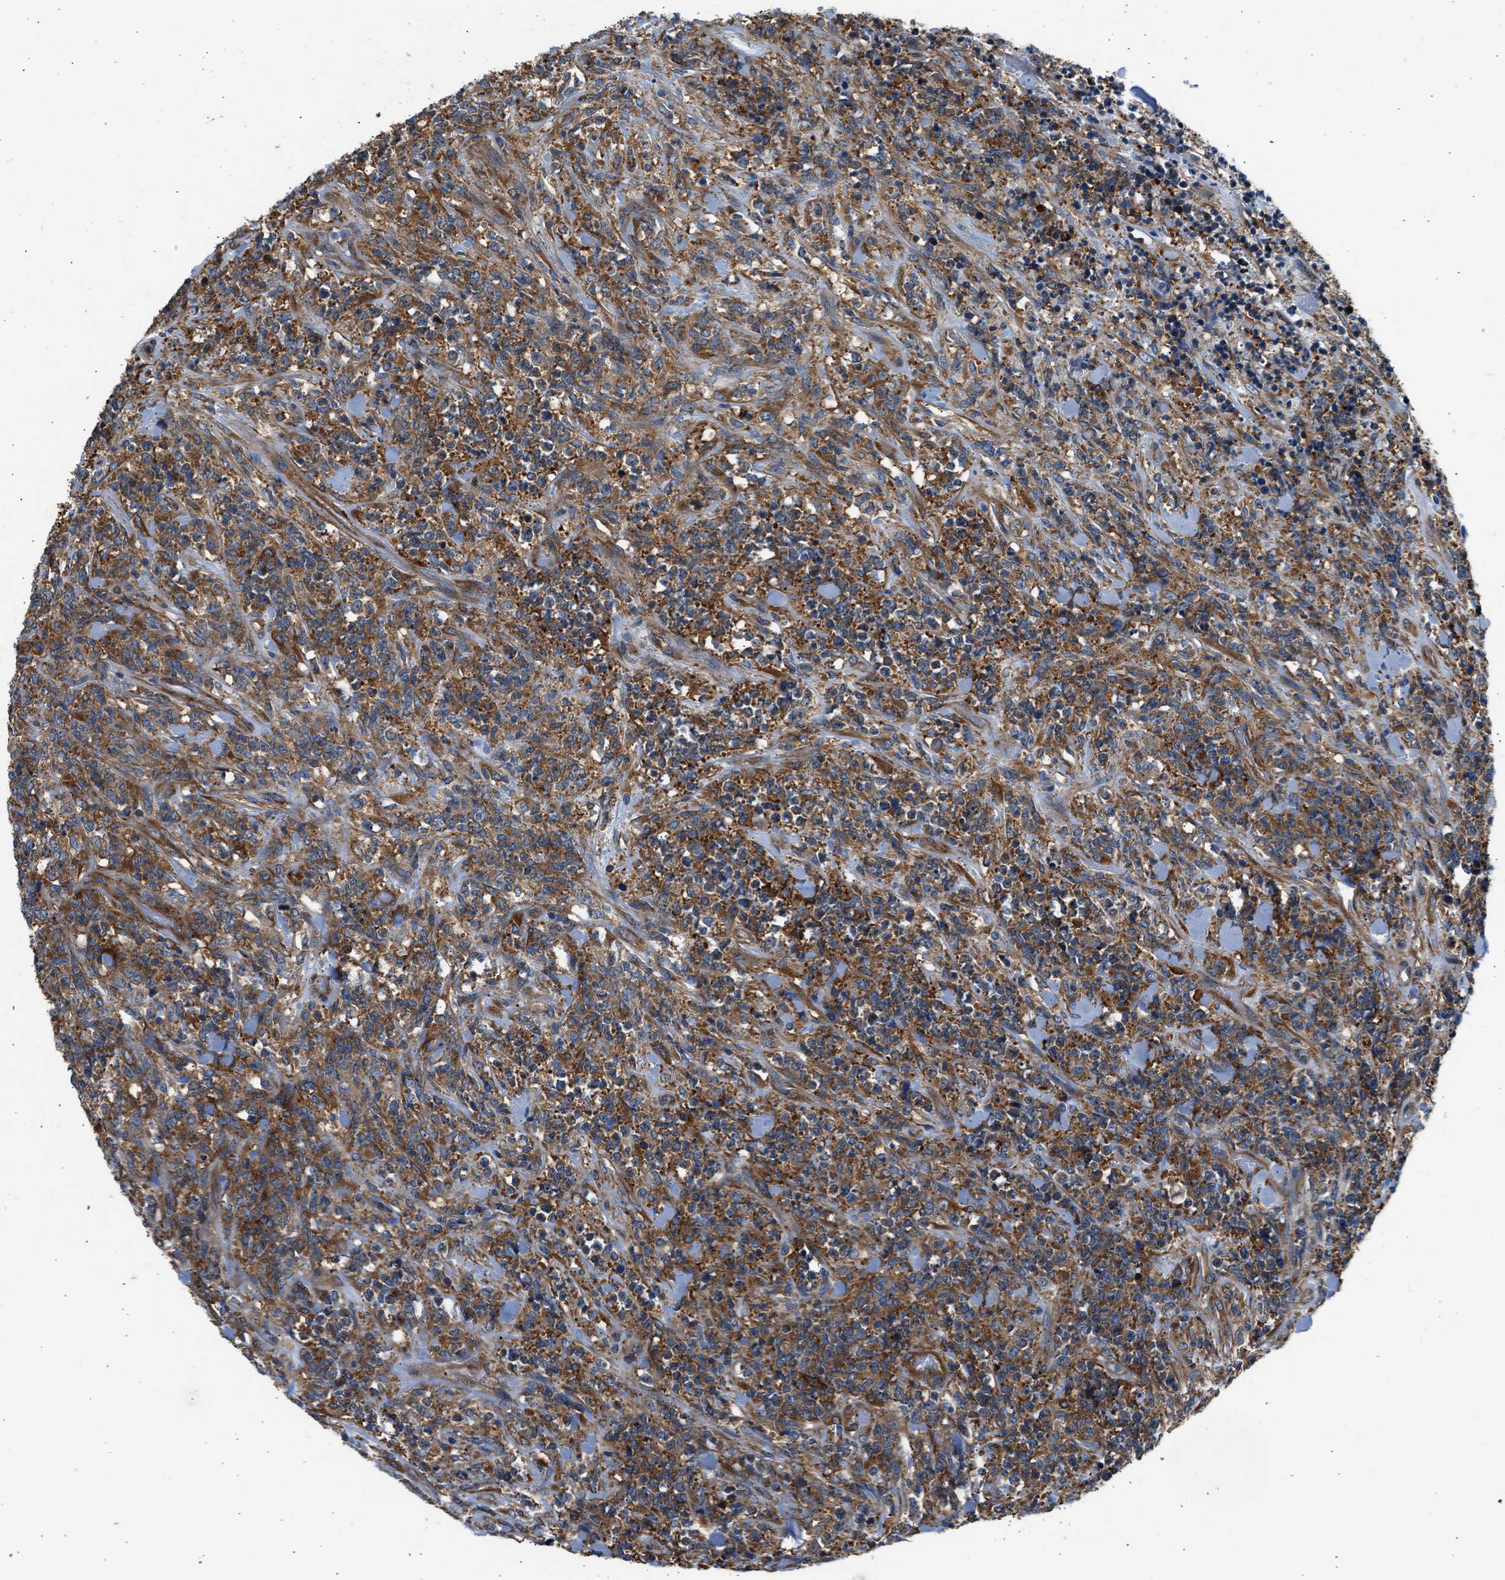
{"staining": {"intensity": "moderate", "quantity": ">75%", "location": "cytoplasmic/membranous"}, "tissue": "lymphoma", "cell_type": "Tumor cells", "image_type": "cancer", "snomed": [{"axis": "morphology", "description": "Malignant lymphoma, non-Hodgkin's type, High grade"}, {"axis": "topography", "description": "Soft tissue"}], "caption": "The micrograph exhibits immunohistochemical staining of lymphoma. There is moderate cytoplasmic/membranous staining is appreciated in approximately >75% of tumor cells.", "gene": "SEPTIN2", "patient": {"sex": "male", "age": 18}}